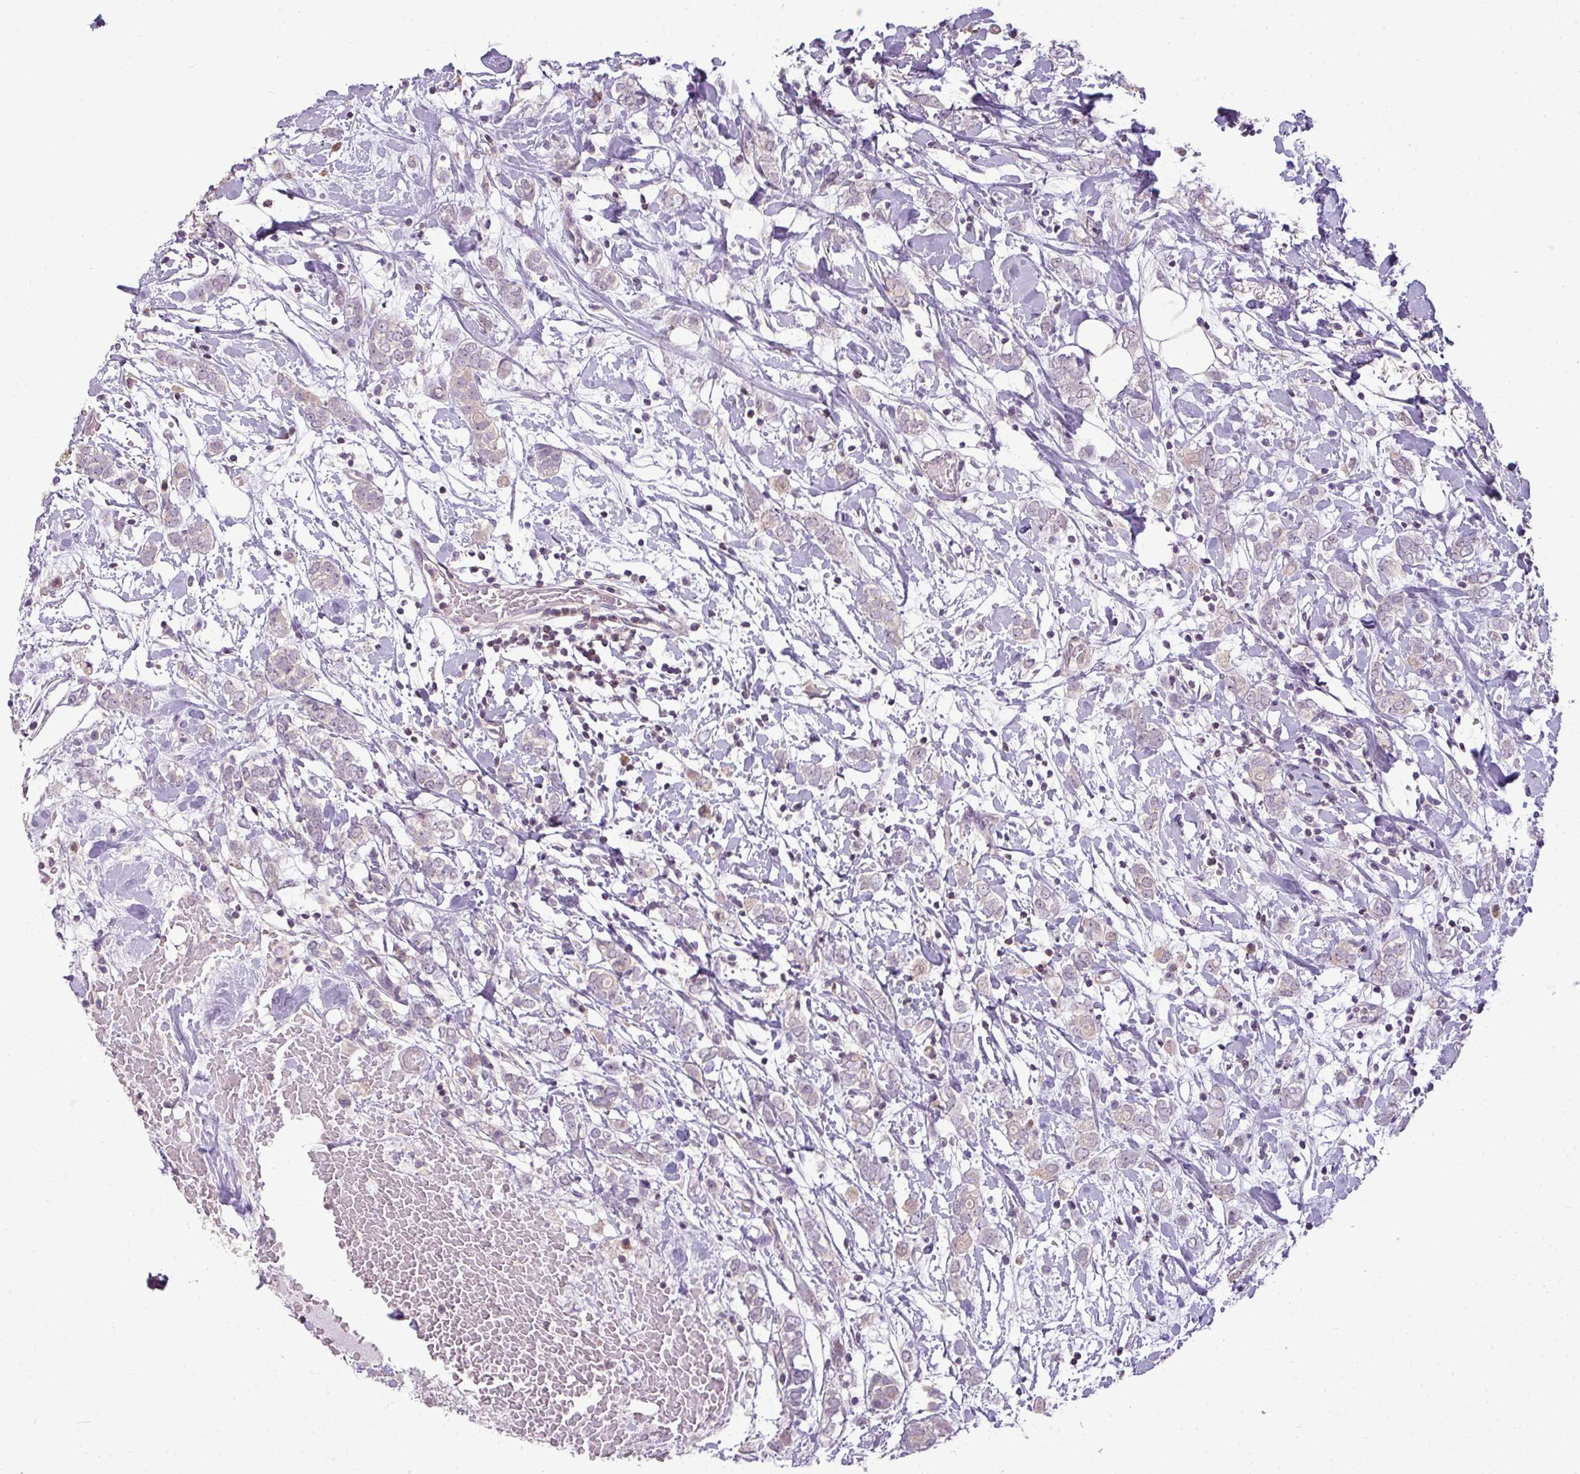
{"staining": {"intensity": "negative", "quantity": "none", "location": "none"}, "tissue": "breast cancer", "cell_type": "Tumor cells", "image_type": "cancer", "snomed": [{"axis": "morphology", "description": "Normal tissue, NOS"}, {"axis": "morphology", "description": "Lobular carcinoma"}, {"axis": "topography", "description": "Breast"}], "caption": "This is an IHC histopathology image of human breast cancer. There is no positivity in tumor cells.", "gene": "LY9", "patient": {"sex": "female", "age": 47}}